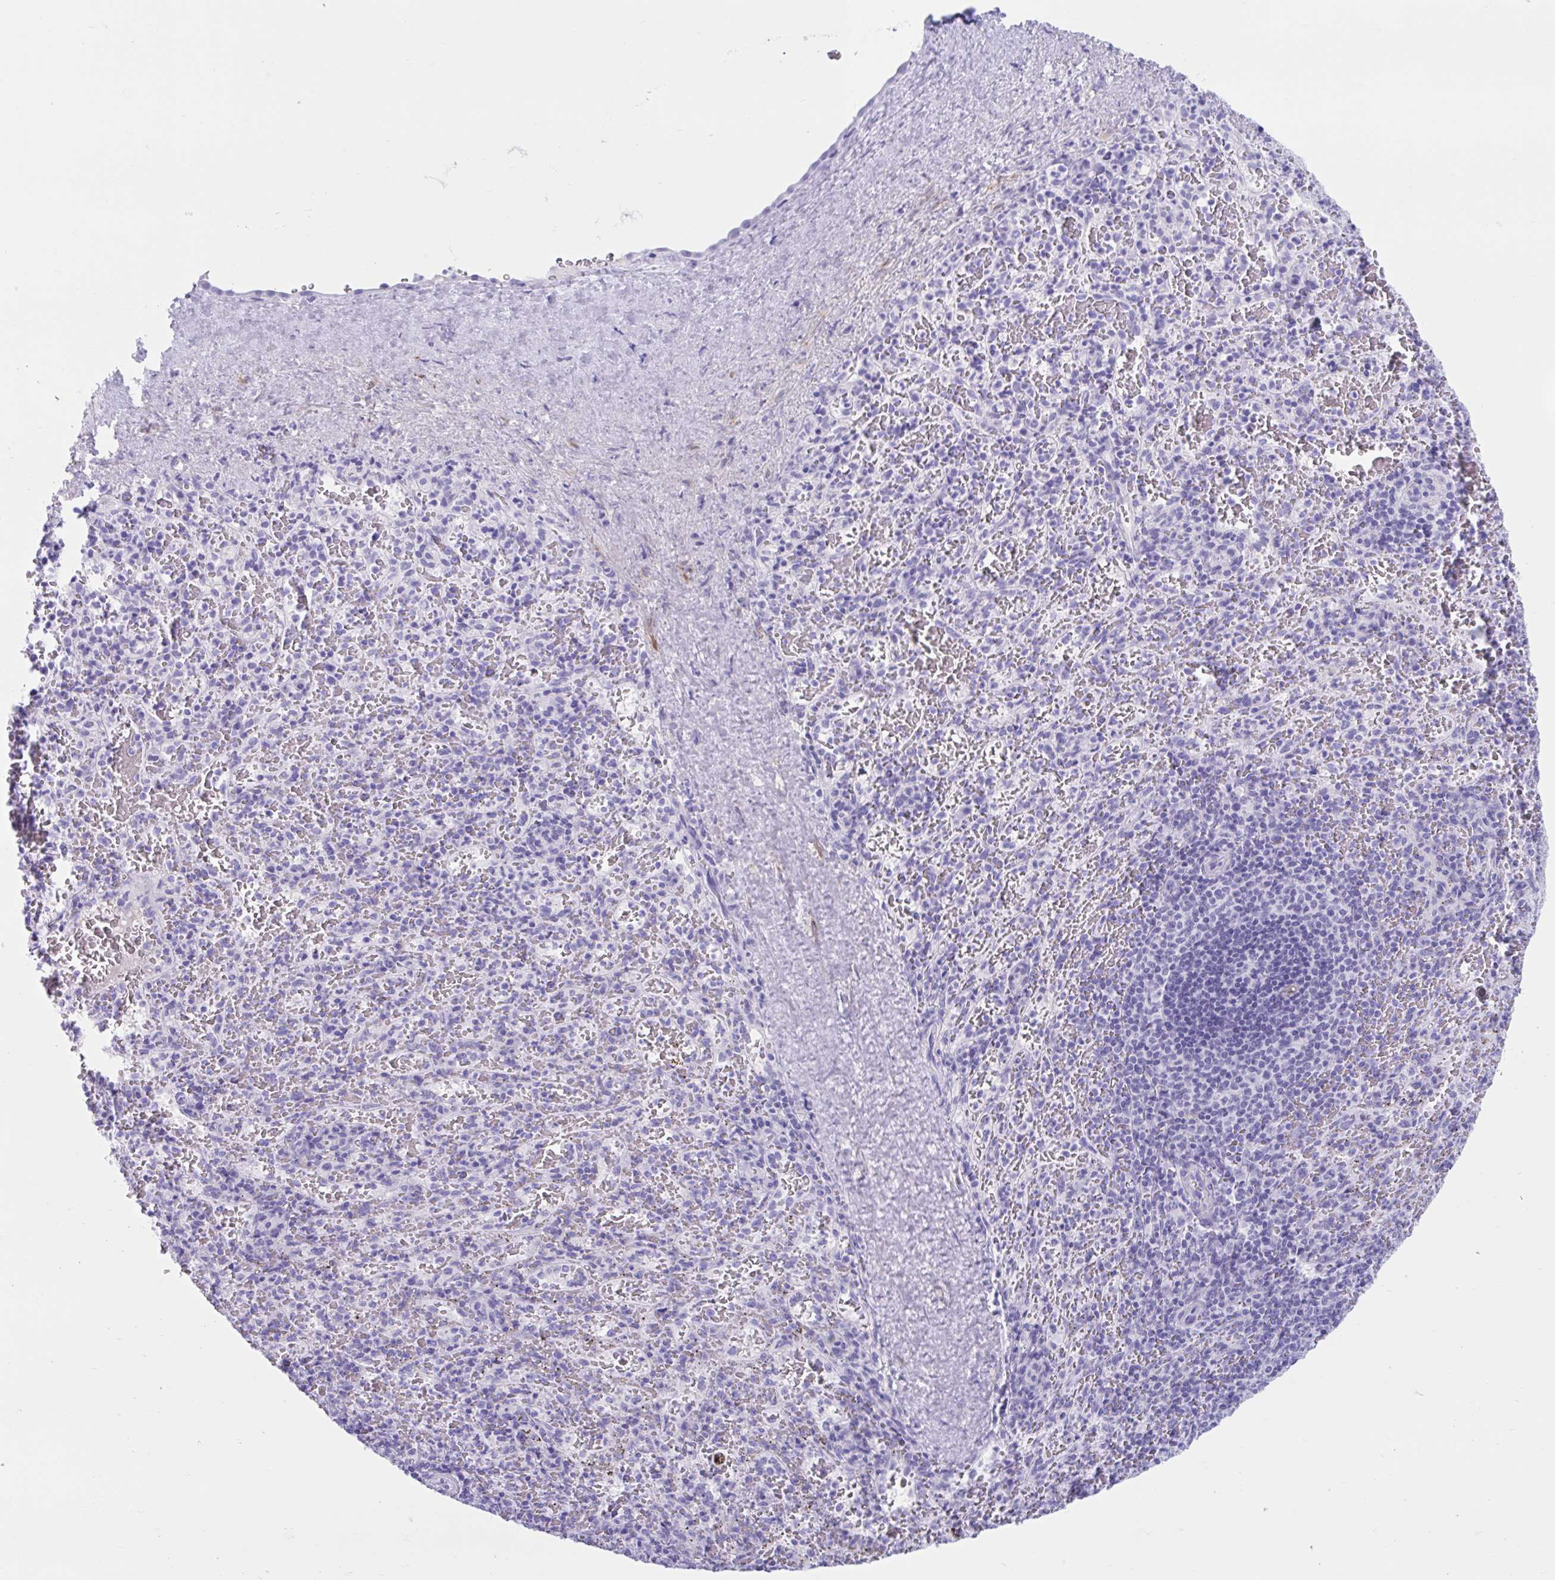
{"staining": {"intensity": "negative", "quantity": "none", "location": "none"}, "tissue": "spleen", "cell_type": "Cells in red pulp", "image_type": "normal", "snomed": [{"axis": "morphology", "description": "Normal tissue, NOS"}, {"axis": "topography", "description": "Spleen"}], "caption": "Immunohistochemistry (IHC) of benign human spleen reveals no staining in cells in red pulp. (DAB IHC visualized using brightfield microscopy, high magnification).", "gene": "TMEM35A", "patient": {"sex": "male", "age": 57}}